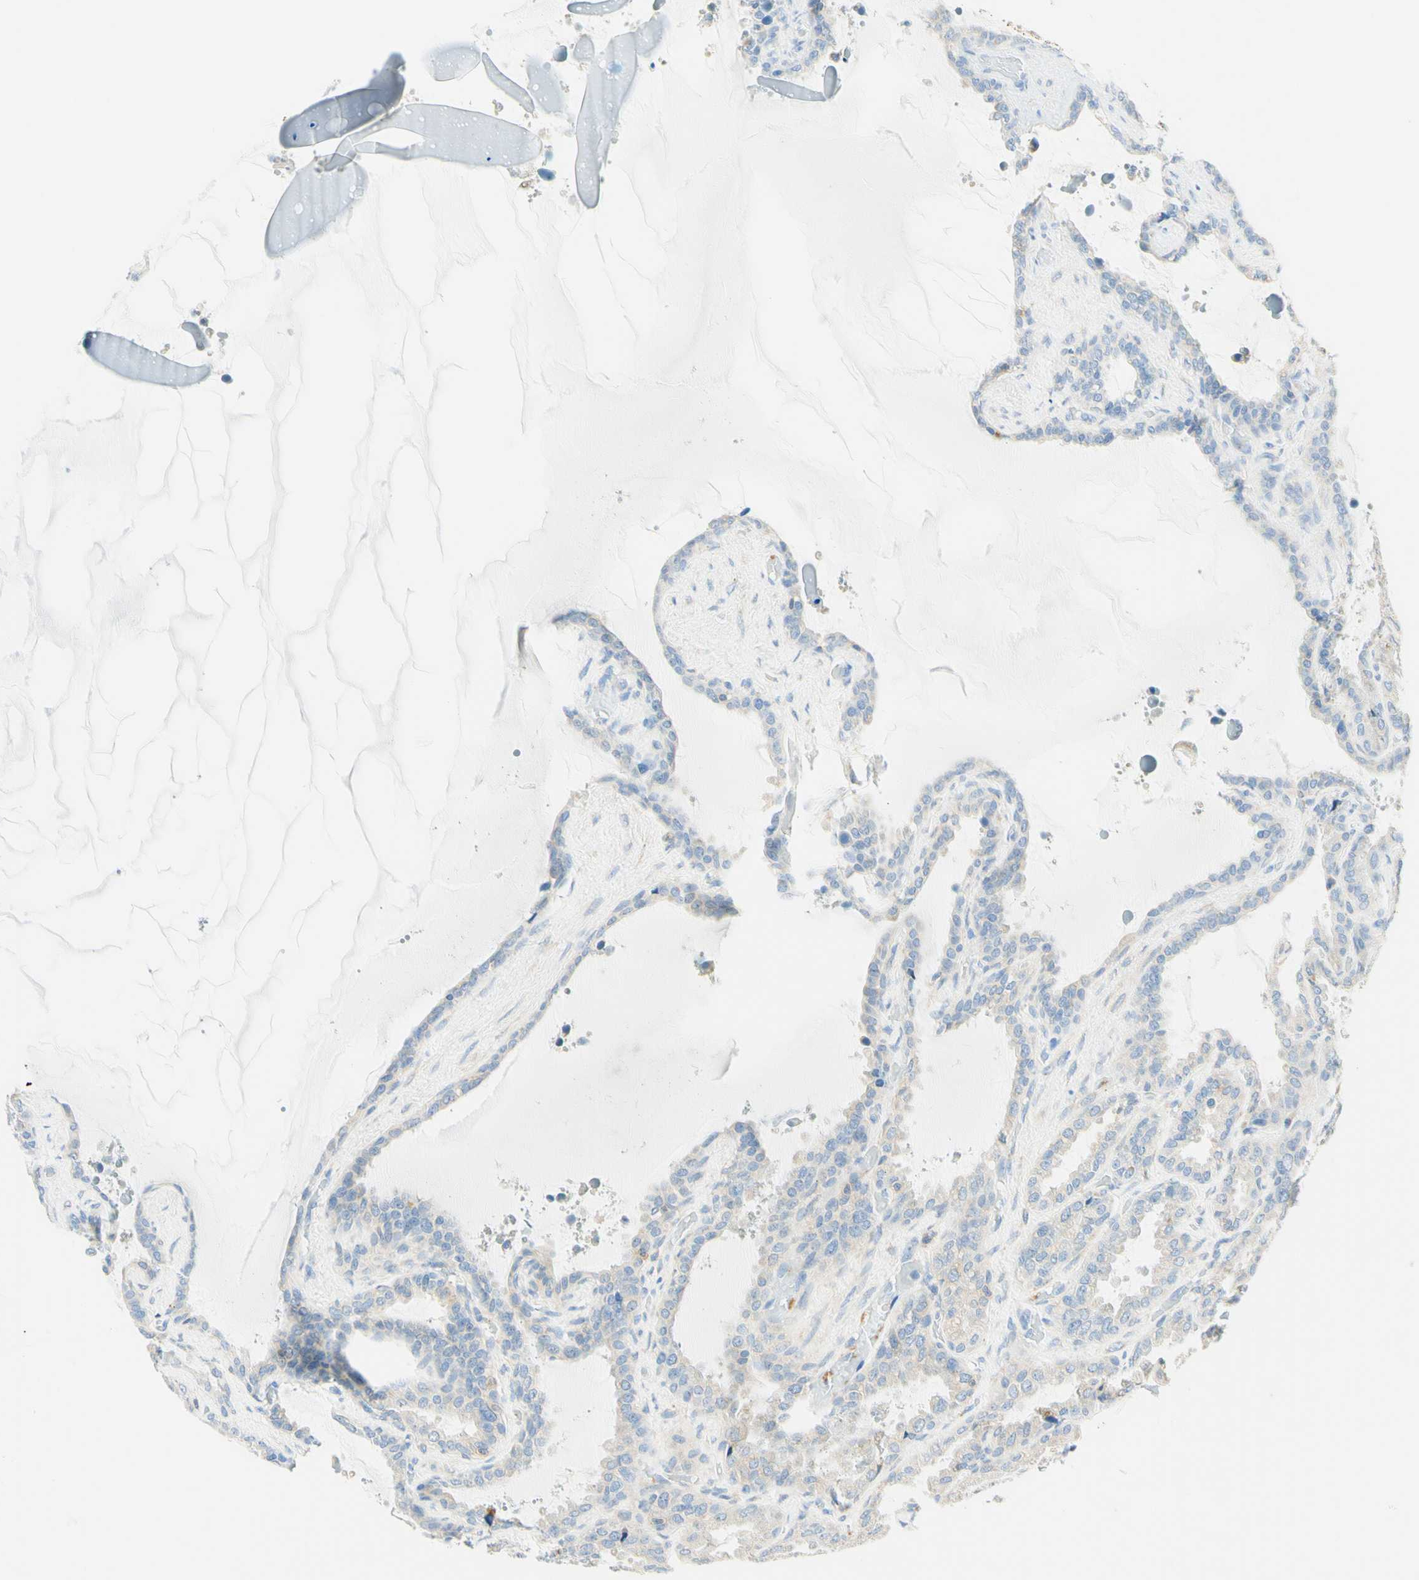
{"staining": {"intensity": "weak", "quantity": "25%-75%", "location": "cytoplasmic/membranous"}, "tissue": "seminal vesicle", "cell_type": "Glandular cells", "image_type": "normal", "snomed": [{"axis": "morphology", "description": "Normal tissue, NOS"}, {"axis": "topography", "description": "Seminal veicle"}], "caption": "A brown stain labels weak cytoplasmic/membranous staining of a protein in glandular cells of benign seminal vesicle.", "gene": "LAT", "patient": {"sex": "male", "age": 46}}